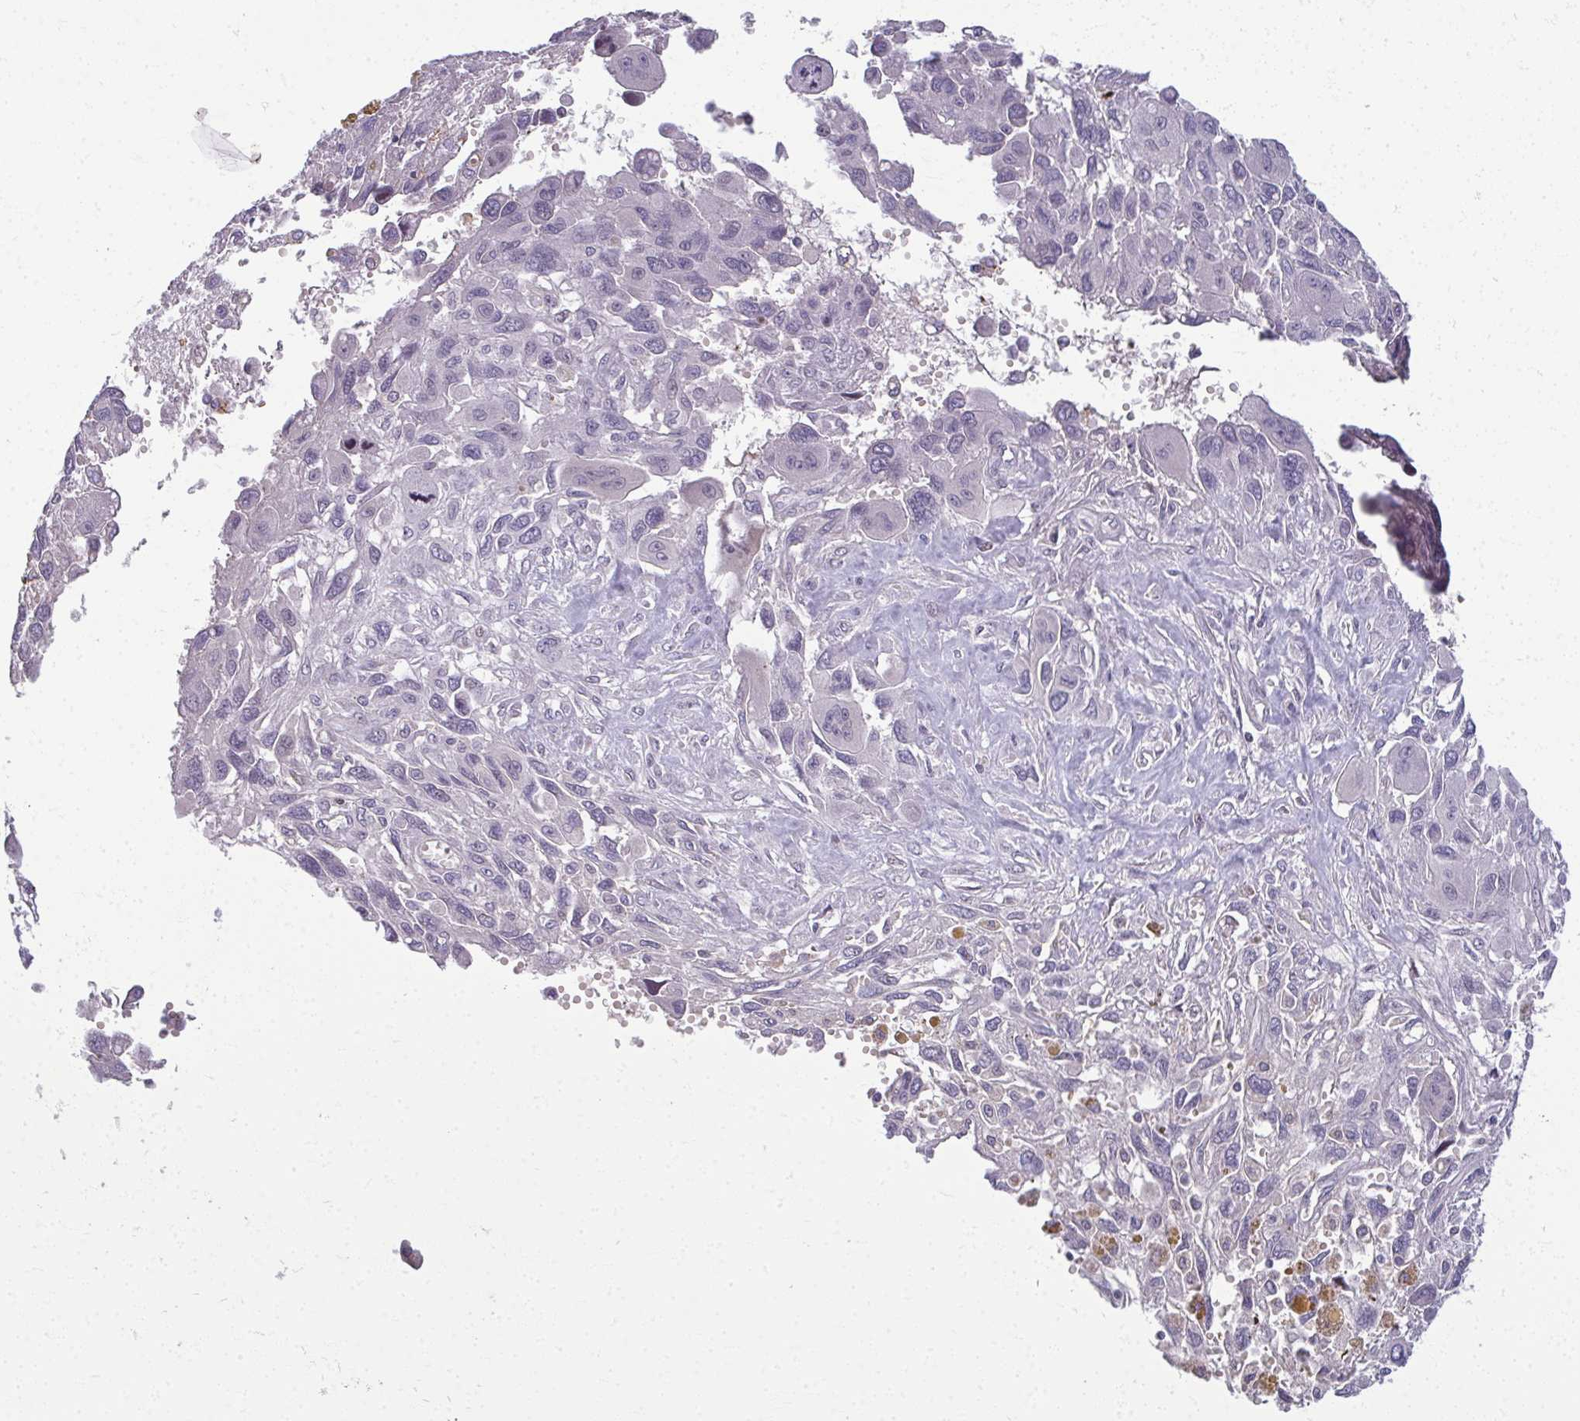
{"staining": {"intensity": "negative", "quantity": "none", "location": "none"}, "tissue": "pancreatic cancer", "cell_type": "Tumor cells", "image_type": "cancer", "snomed": [{"axis": "morphology", "description": "Adenocarcinoma, NOS"}, {"axis": "topography", "description": "Pancreas"}], "caption": "Immunohistochemical staining of human pancreatic adenocarcinoma displays no significant expression in tumor cells.", "gene": "ODF1", "patient": {"sex": "female", "age": 47}}